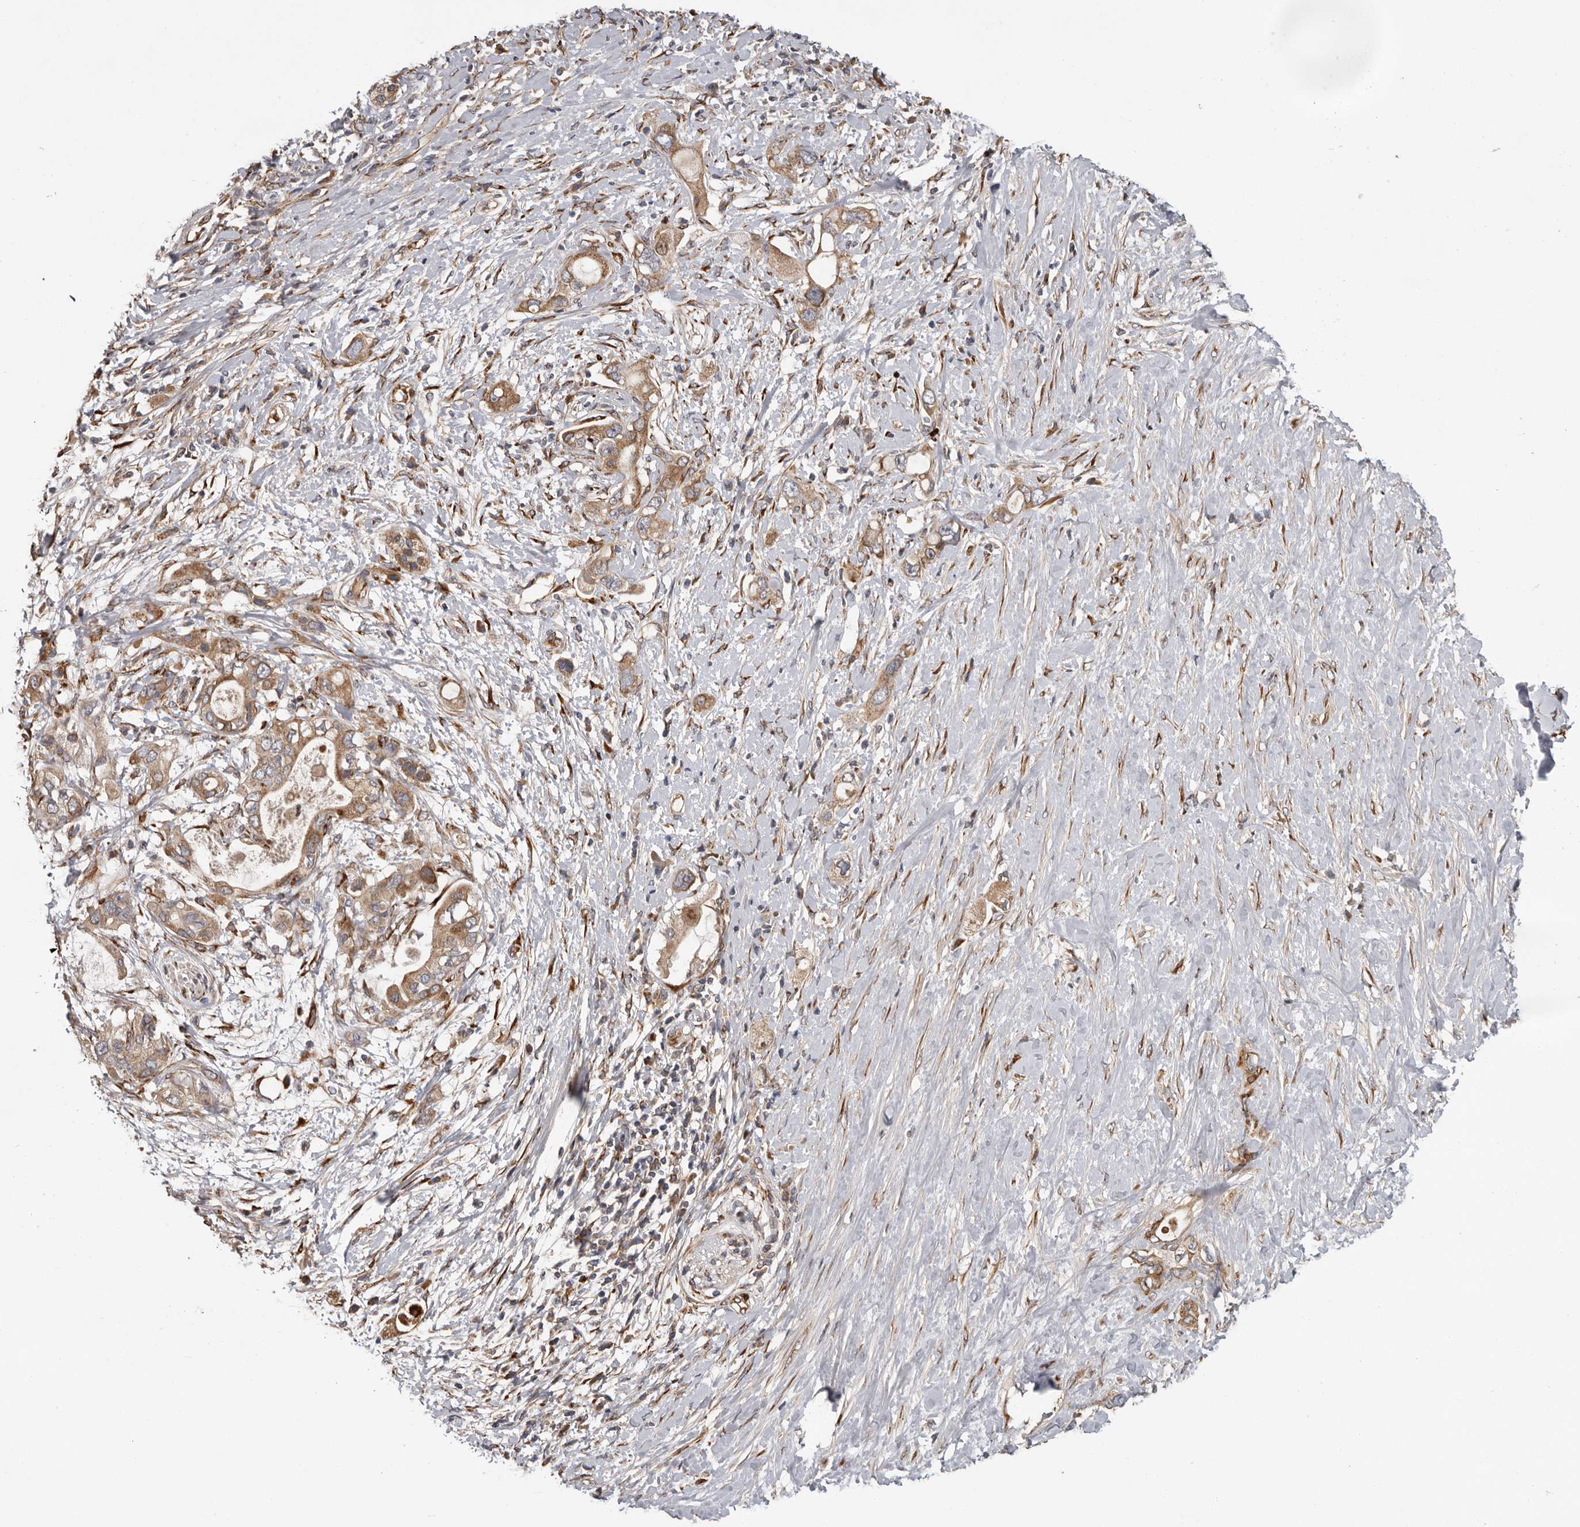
{"staining": {"intensity": "moderate", "quantity": ">75%", "location": "cytoplasmic/membranous"}, "tissue": "pancreatic cancer", "cell_type": "Tumor cells", "image_type": "cancer", "snomed": [{"axis": "morphology", "description": "Adenocarcinoma, NOS"}, {"axis": "topography", "description": "Pancreas"}], "caption": "IHC (DAB) staining of human pancreatic cancer (adenocarcinoma) demonstrates moderate cytoplasmic/membranous protein staining in about >75% of tumor cells.", "gene": "MTF1", "patient": {"sex": "female", "age": 56}}